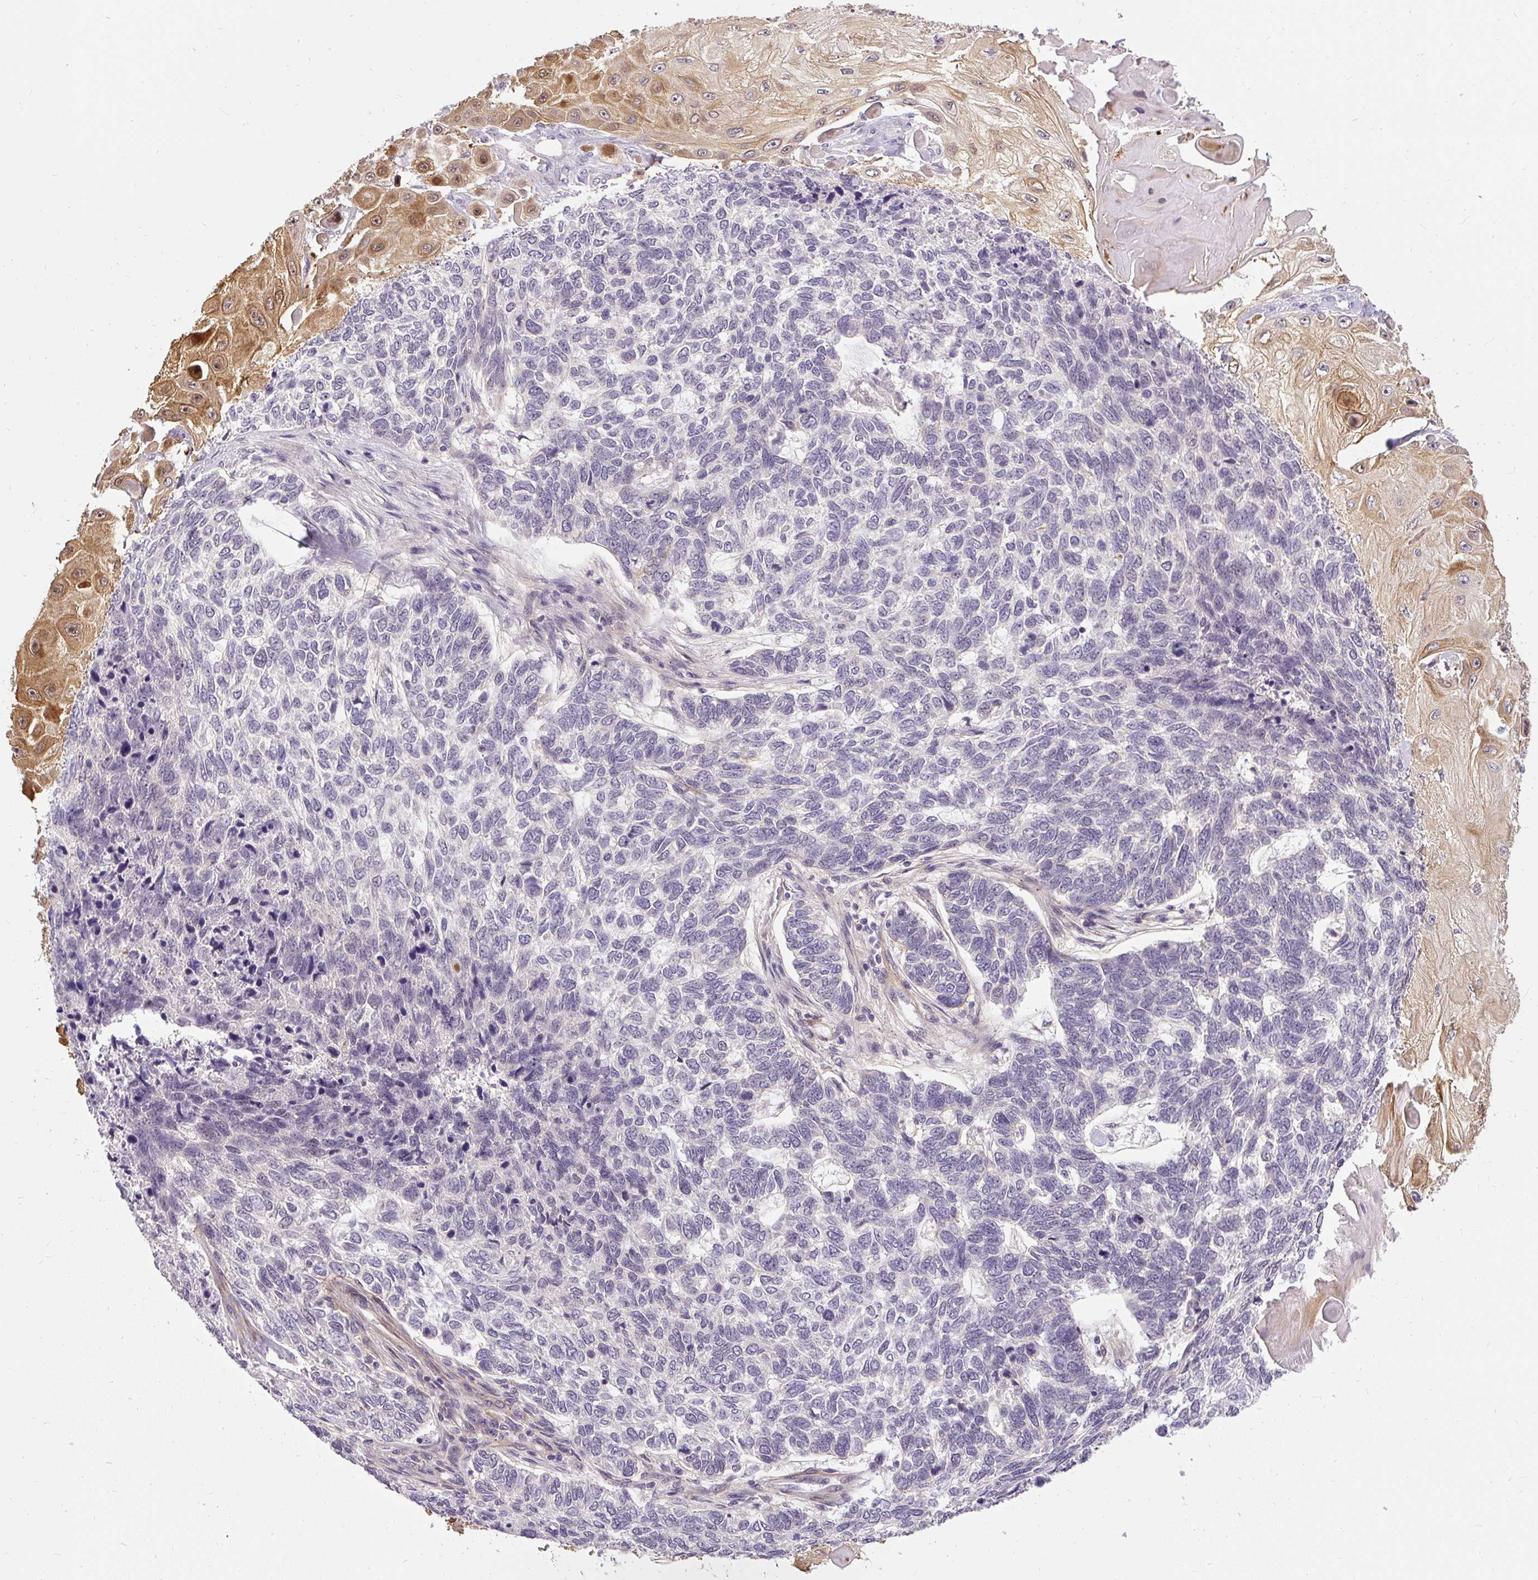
{"staining": {"intensity": "negative", "quantity": "none", "location": "none"}, "tissue": "skin cancer", "cell_type": "Tumor cells", "image_type": "cancer", "snomed": [{"axis": "morphology", "description": "Basal cell carcinoma"}, {"axis": "topography", "description": "Skin"}], "caption": "Human skin basal cell carcinoma stained for a protein using immunohistochemistry reveals no staining in tumor cells.", "gene": "FAM117B", "patient": {"sex": "female", "age": 65}}